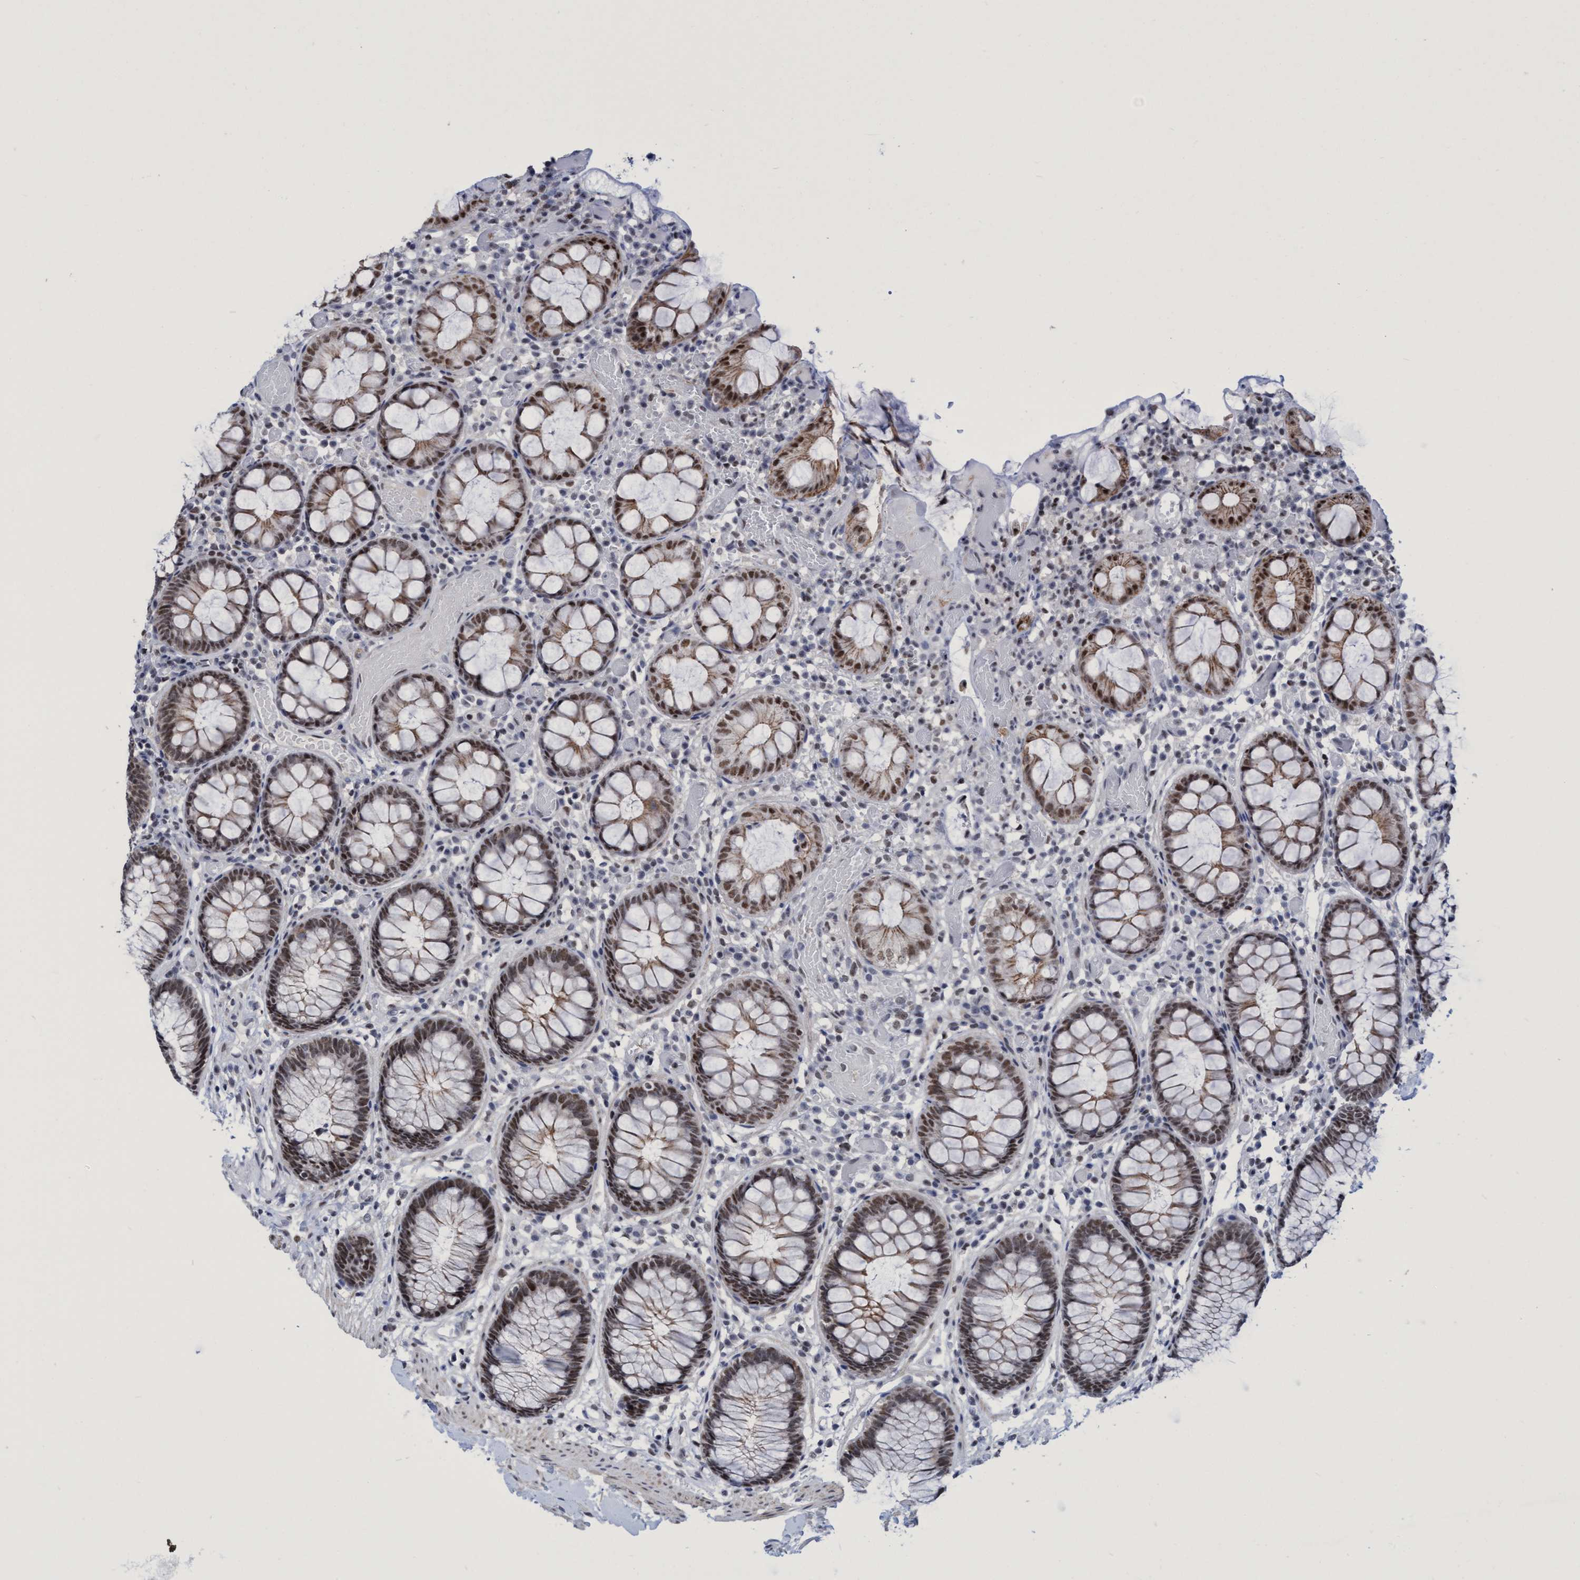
{"staining": {"intensity": "weak", "quantity": ">75%", "location": "nuclear"}, "tissue": "colon", "cell_type": "Endothelial cells", "image_type": "normal", "snomed": [{"axis": "morphology", "description": "Normal tissue, NOS"}, {"axis": "topography", "description": "Colon"}], "caption": "High-magnification brightfield microscopy of normal colon stained with DAB (3,3'-diaminobenzidine) (brown) and counterstained with hematoxylin (blue). endothelial cells exhibit weak nuclear expression is present in approximately>75% of cells.", "gene": "C9orf78", "patient": {"sex": "male", "age": 14}}